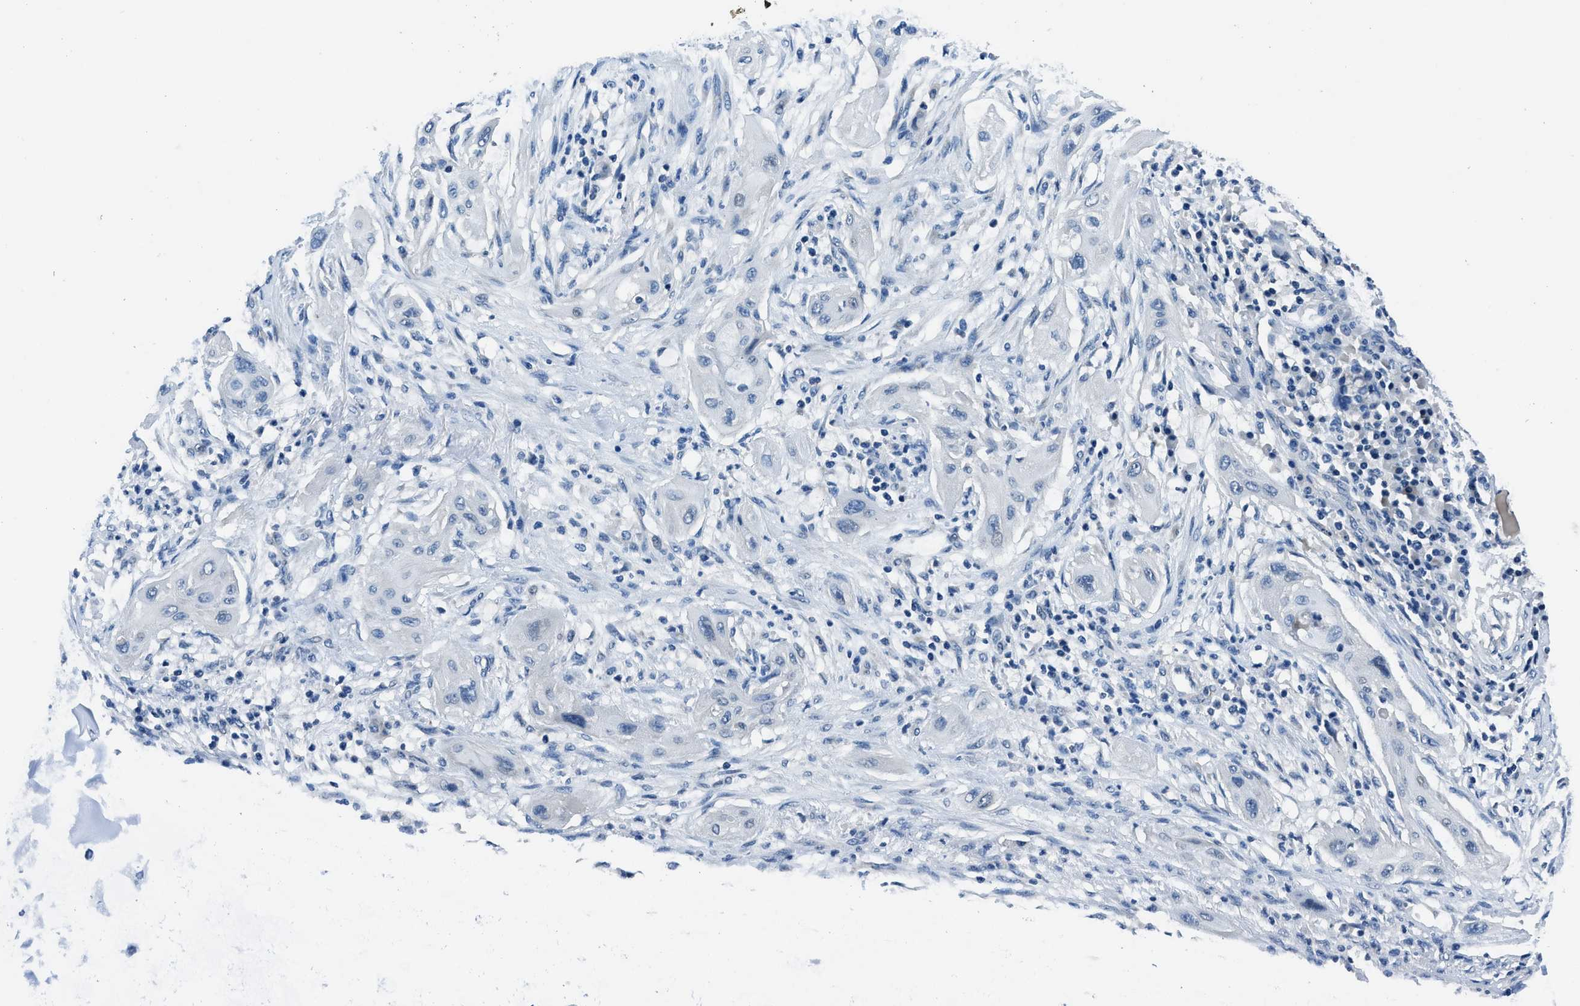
{"staining": {"intensity": "negative", "quantity": "none", "location": "none"}, "tissue": "lung cancer", "cell_type": "Tumor cells", "image_type": "cancer", "snomed": [{"axis": "morphology", "description": "Squamous cell carcinoma, NOS"}, {"axis": "topography", "description": "Lung"}], "caption": "DAB immunohistochemical staining of squamous cell carcinoma (lung) displays no significant staining in tumor cells.", "gene": "GJA3", "patient": {"sex": "female", "age": 47}}